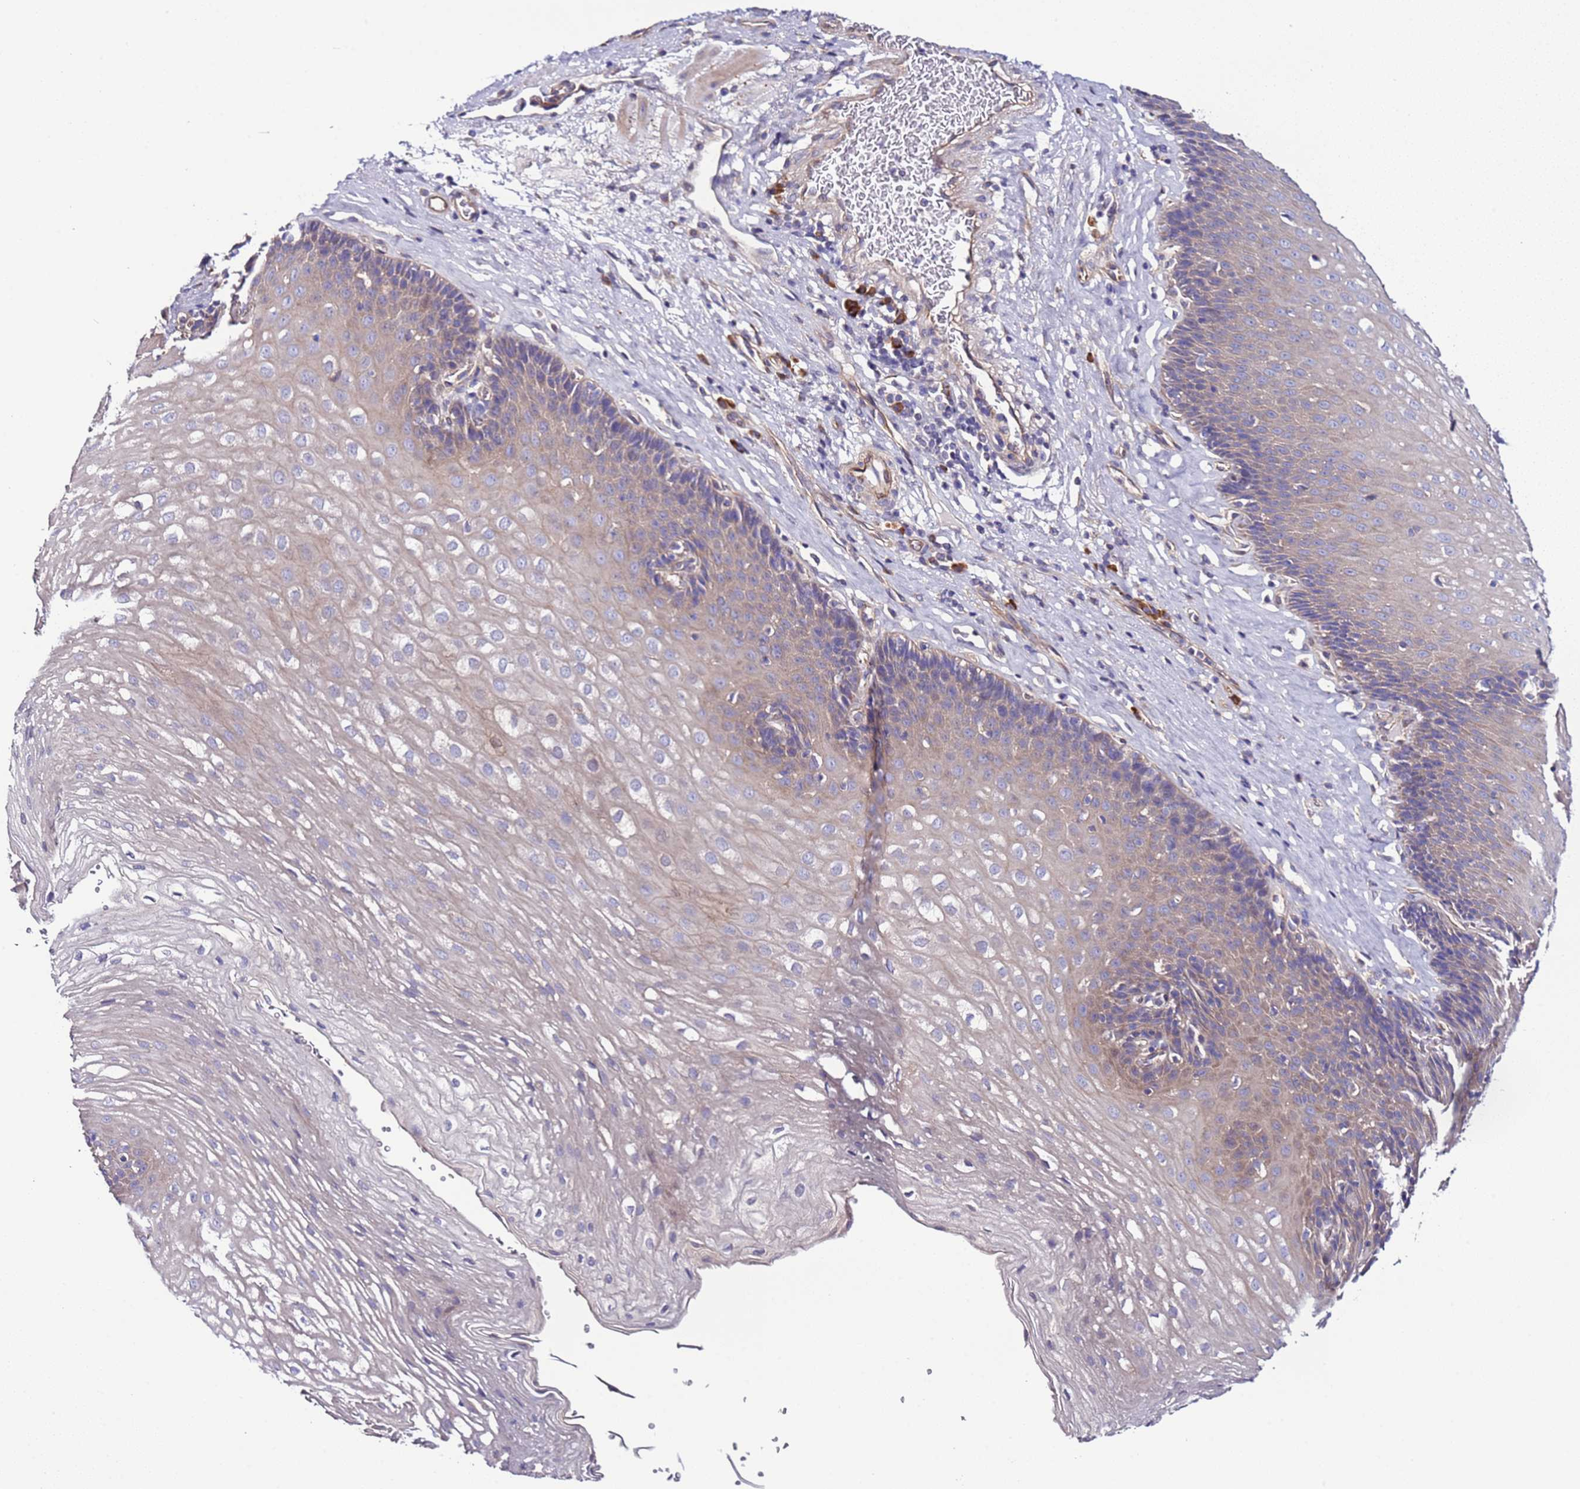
{"staining": {"intensity": "weak", "quantity": "<25%", "location": "cytoplasmic/membranous"}, "tissue": "esophagus", "cell_type": "Squamous epithelial cells", "image_type": "normal", "snomed": [{"axis": "morphology", "description": "Normal tissue, NOS"}, {"axis": "topography", "description": "Esophagus"}], "caption": "IHC micrograph of benign human esophagus stained for a protein (brown), which demonstrates no staining in squamous epithelial cells.", "gene": "SPCS1", "patient": {"sex": "female", "age": 66}}